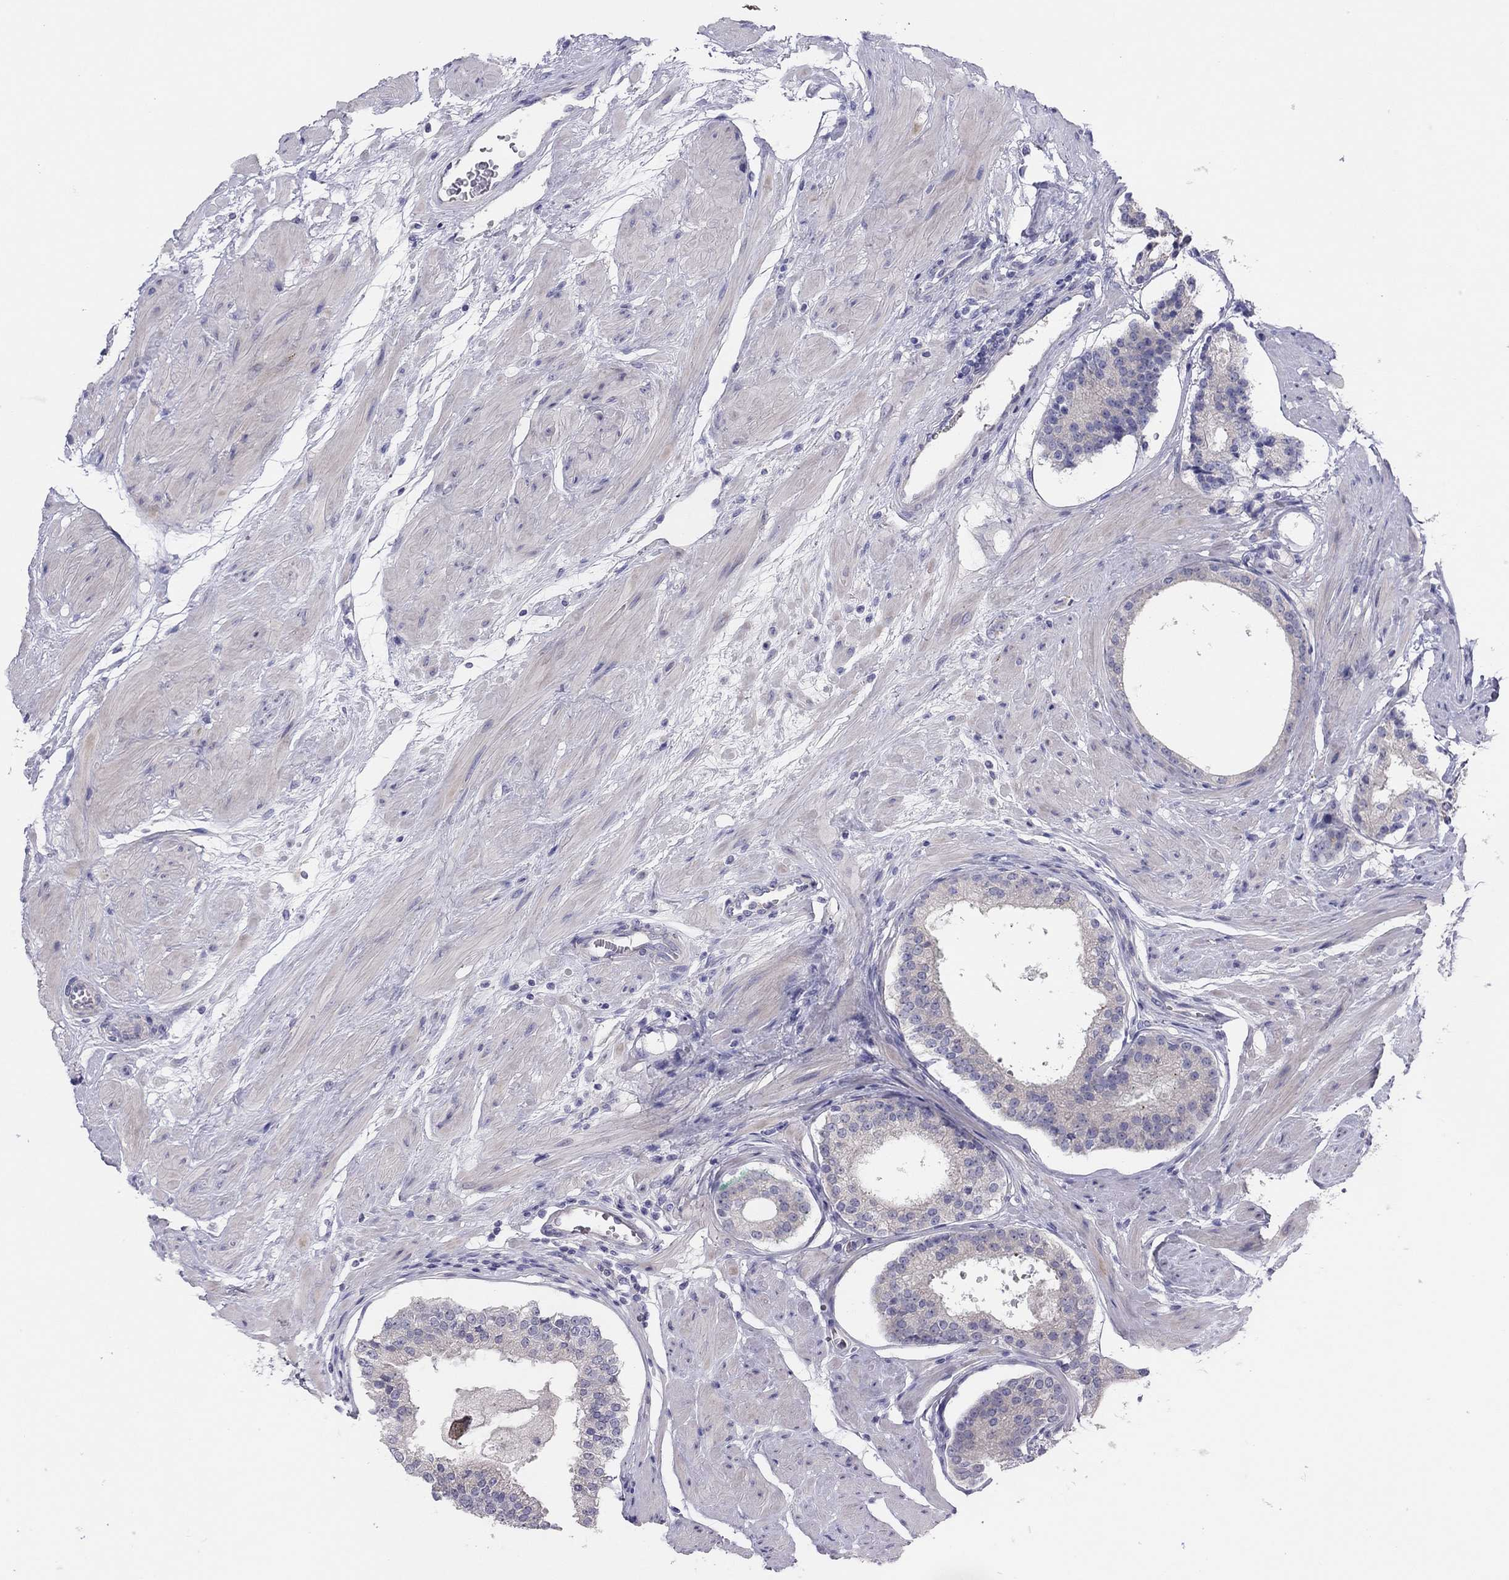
{"staining": {"intensity": "negative", "quantity": "none", "location": "none"}, "tissue": "prostate cancer", "cell_type": "Tumor cells", "image_type": "cancer", "snomed": [{"axis": "morphology", "description": "Adenocarcinoma, Low grade"}, {"axis": "topography", "description": "Prostate"}], "caption": "The image demonstrates no staining of tumor cells in prostate cancer (low-grade adenocarcinoma).", "gene": "MGAT4C", "patient": {"sex": "male", "age": 60}}